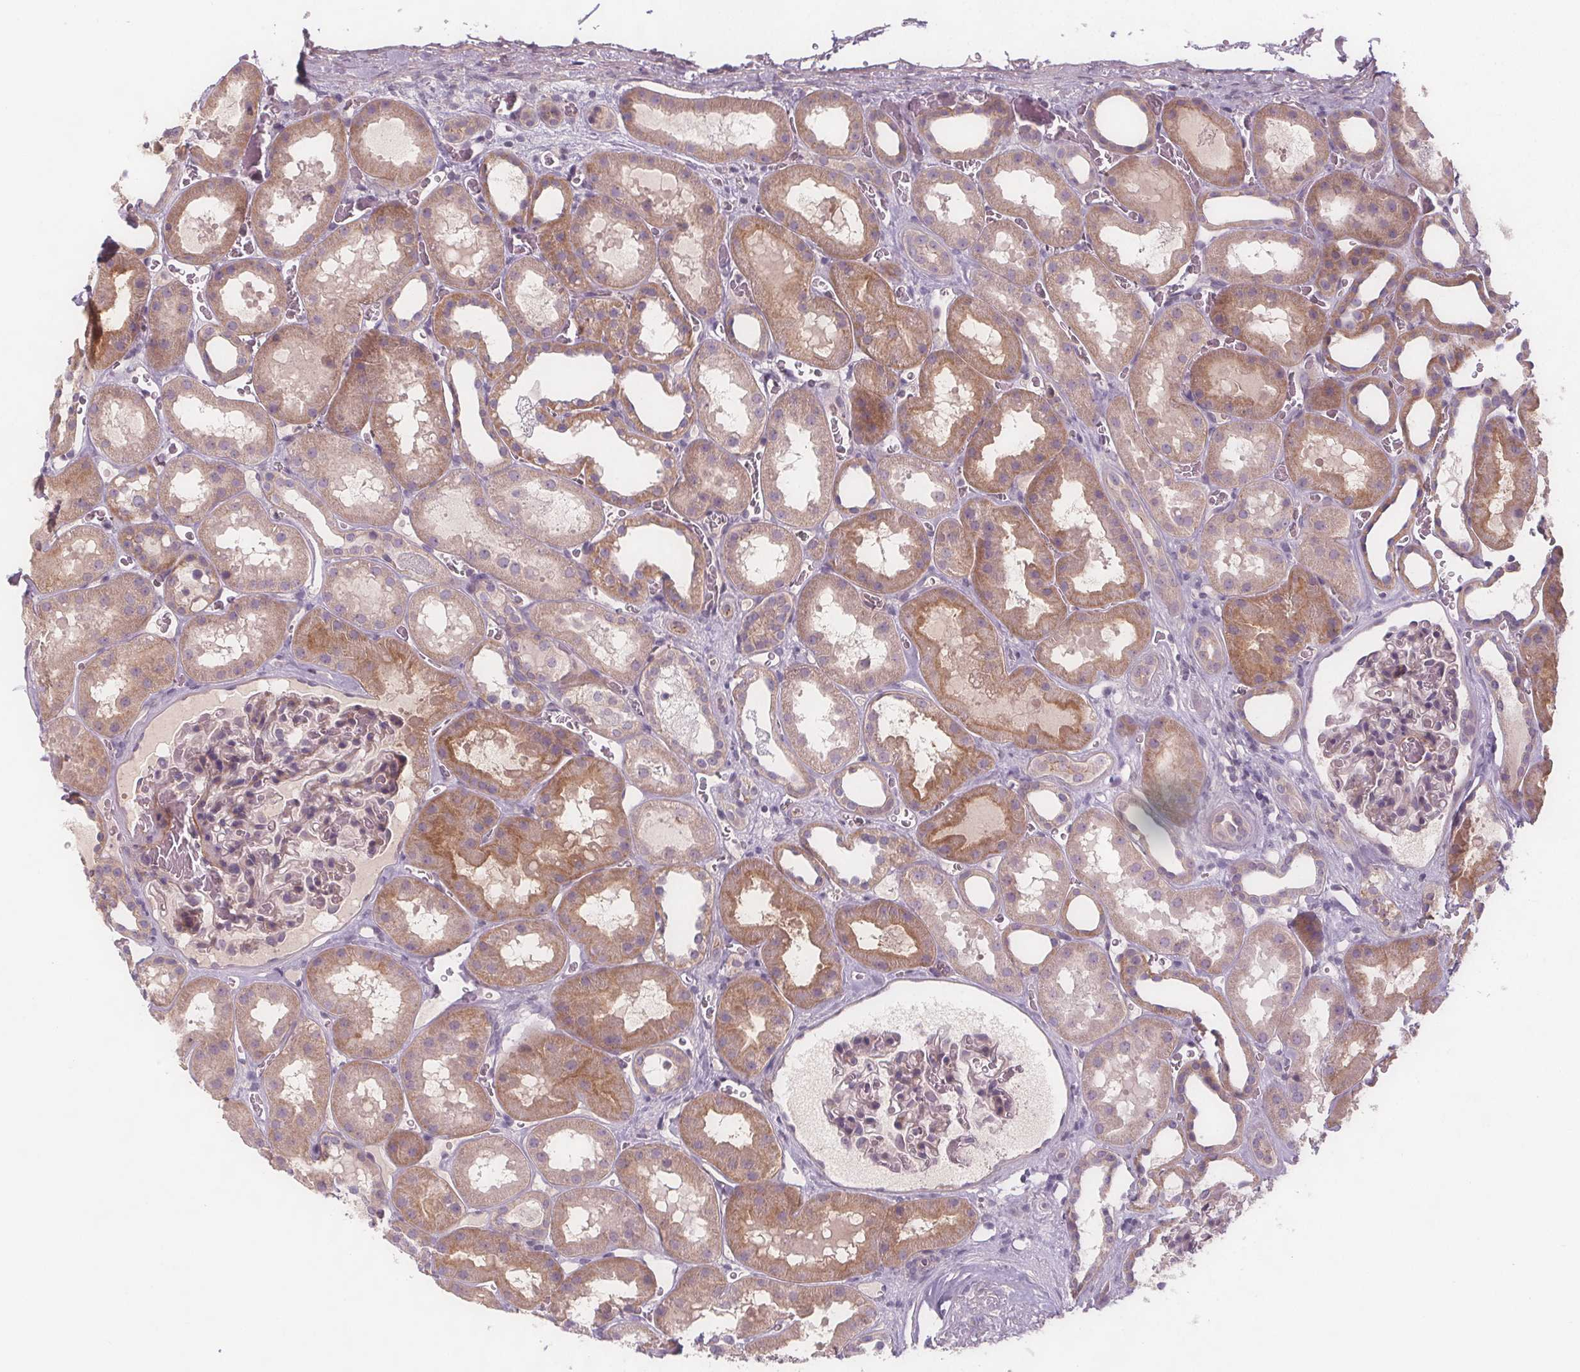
{"staining": {"intensity": "negative", "quantity": "none", "location": "none"}, "tissue": "kidney", "cell_type": "Cells in glomeruli", "image_type": "normal", "snomed": [{"axis": "morphology", "description": "Normal tissue, NOS"}, {"axis": "topography", "description": "Kidney"}], "caption": "Benign kidney was stained to show a protein in brown. There is no significant positivity in cells in glomeruli. (Brightfield microscopy of DAB immunohistochemistry (IHC) at high magnification).", "gene": "VNN1", "patient": {"sex": "female", "age": 41}}